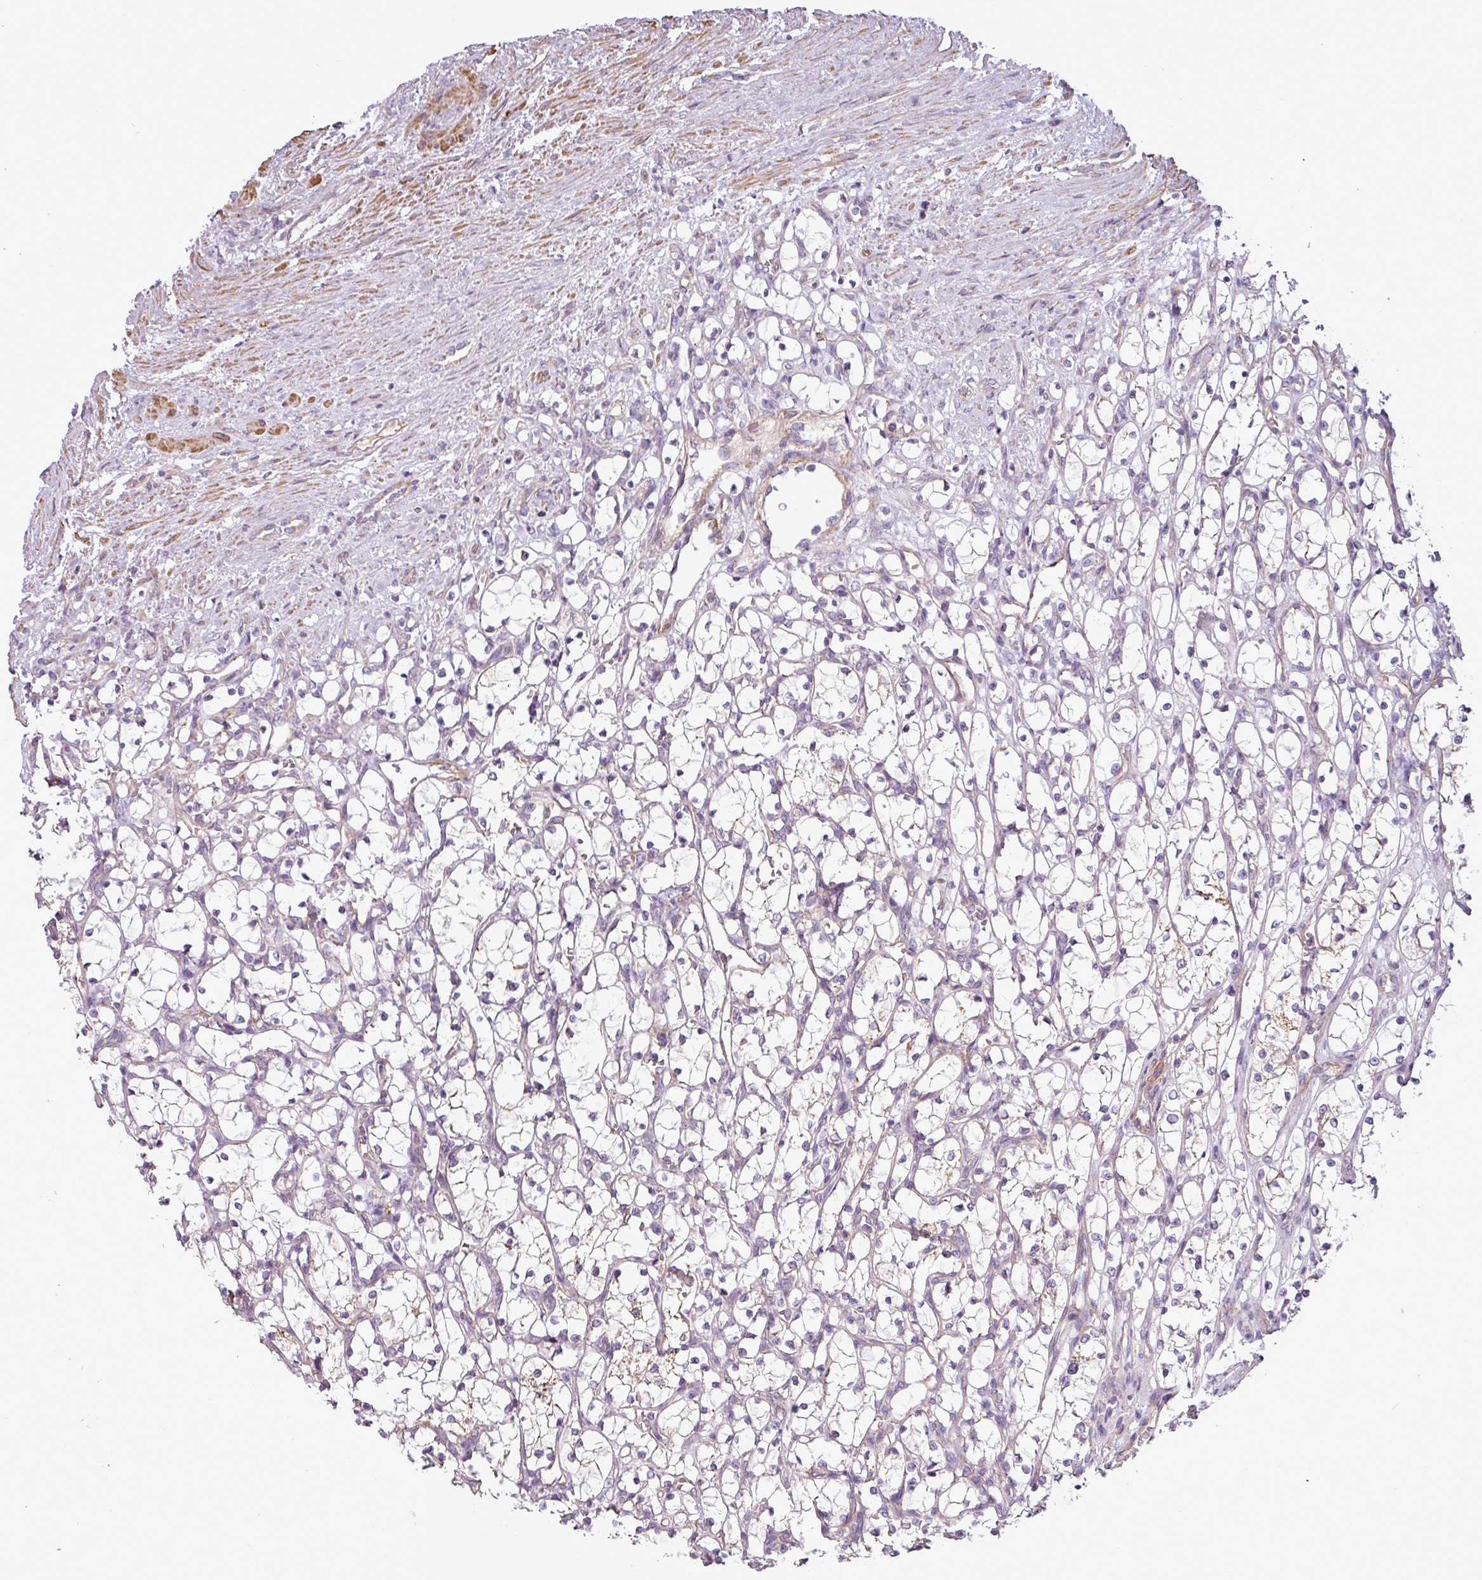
{"staining": {"intensity": "negative", "quantity": "none", "location": "none"}, "tissue": "renal cancer", "cell_type": "Tumor cells", "image_type": "cancer", "snomed": [{"axis": "morphology", "description": "Adenocarcinoma, NOS"}, {"axis": "topography", "description": "Kidney"}], "caption": "High magnification brightfield microscopy of renal adenocarcinoma stained with DAB (brown) and counterstained with hematoxylin (blue): tumor cells show no significant expression.", "gene": "BTN2A2", "patient": {"sex": "female", "age": 69}}